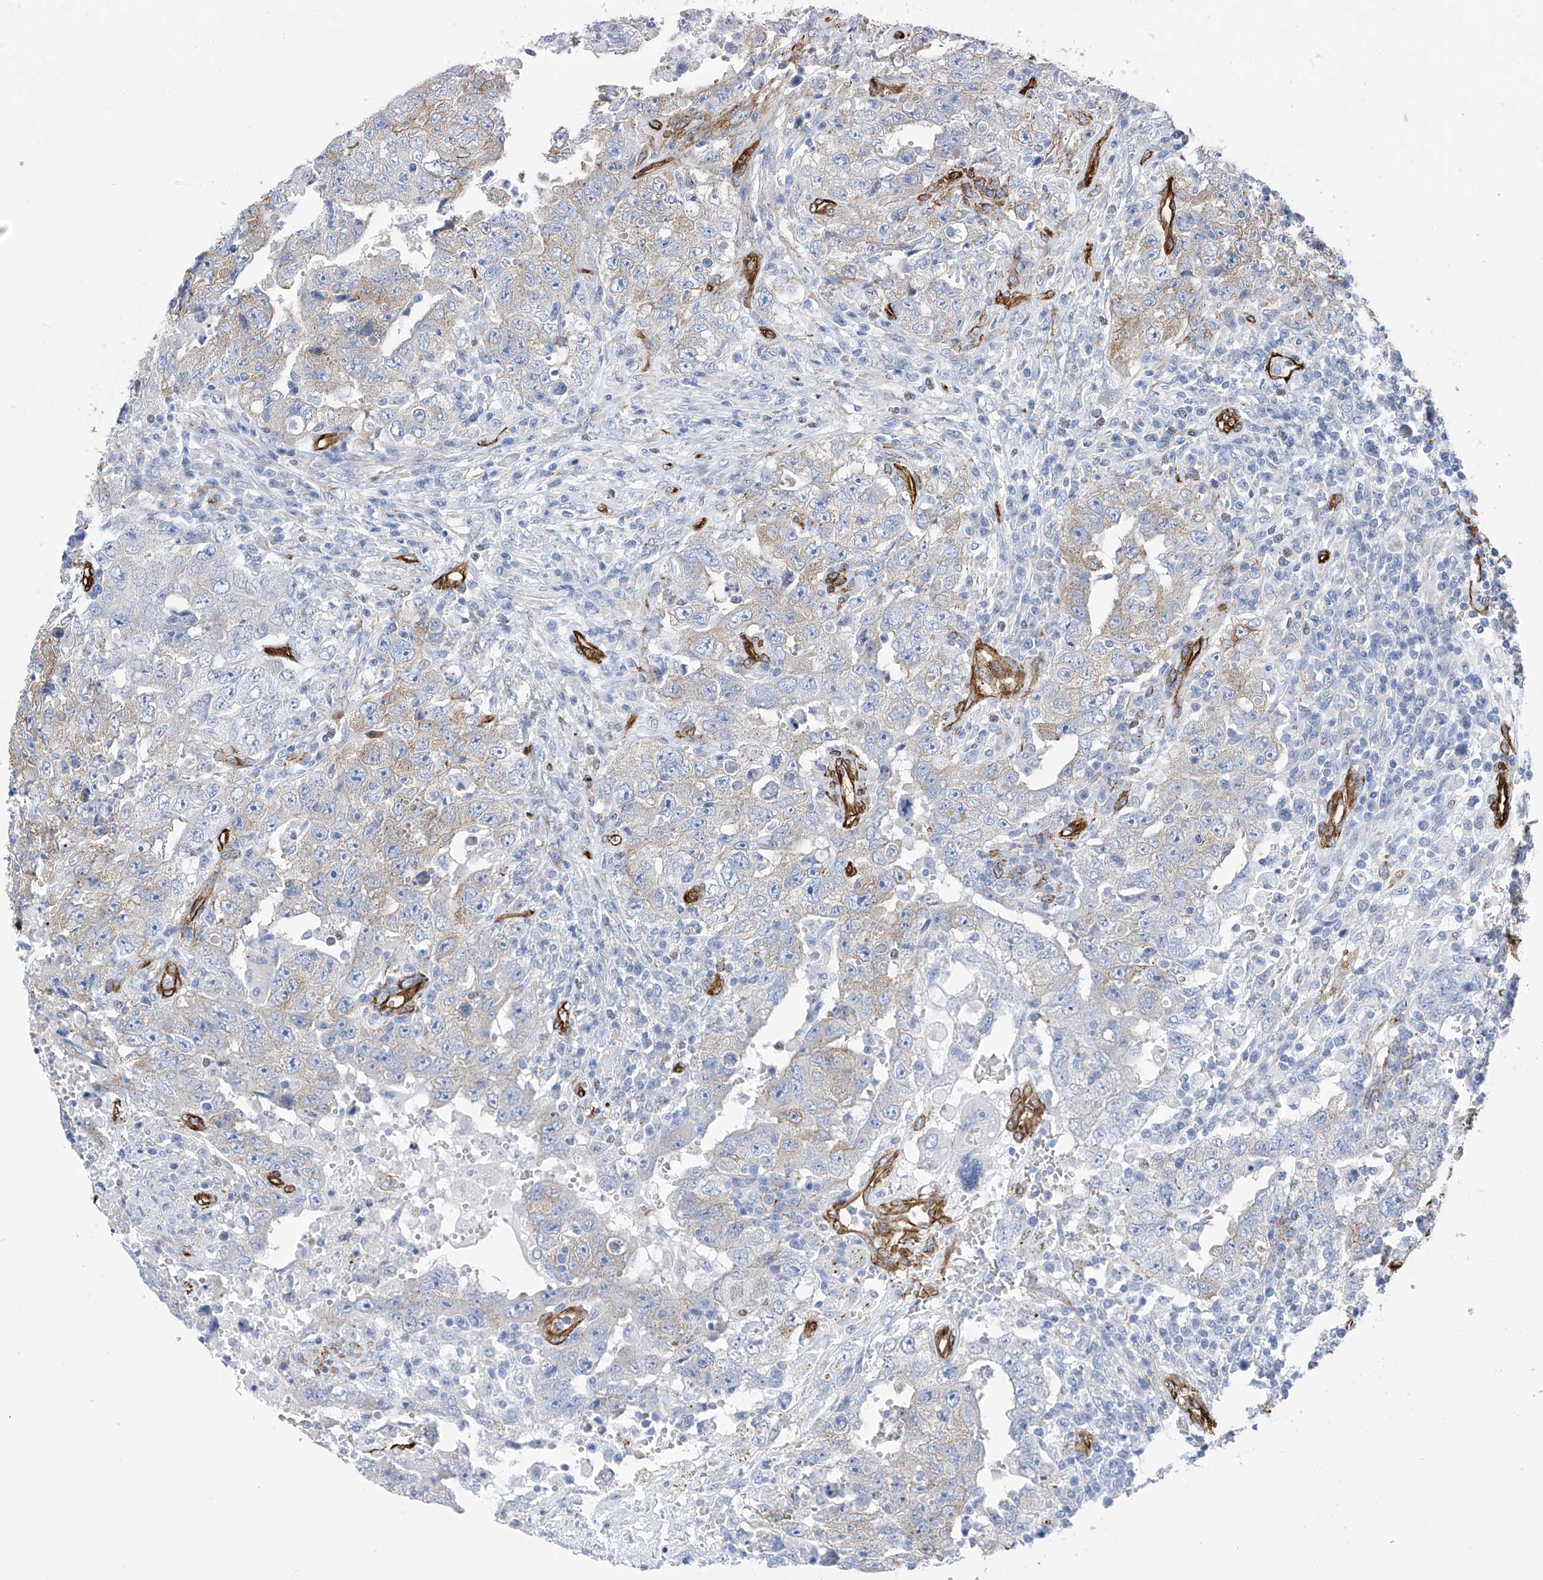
{"staining": {"intensity": "weak", "quantity": "<25%", "location": "cytoplasmic/membranous"}, "tissue": "testis cancer", "cell_type": "Tumor cells", "image_type": "cancer", "snomed": [{"axis": "morphology", "description": "Carcinoma, Embryonal, NOS"}, {"axis": "topography", "description": "Testis"}], "caption": "Testis cancer (embryonal carcinoma) was stained to show a protein in brown. There is no significant expression in tumor cells. Nuclei are stained in blue.", "gene": "UBTD1", "patient": {"sex": "male", "age": 26}}